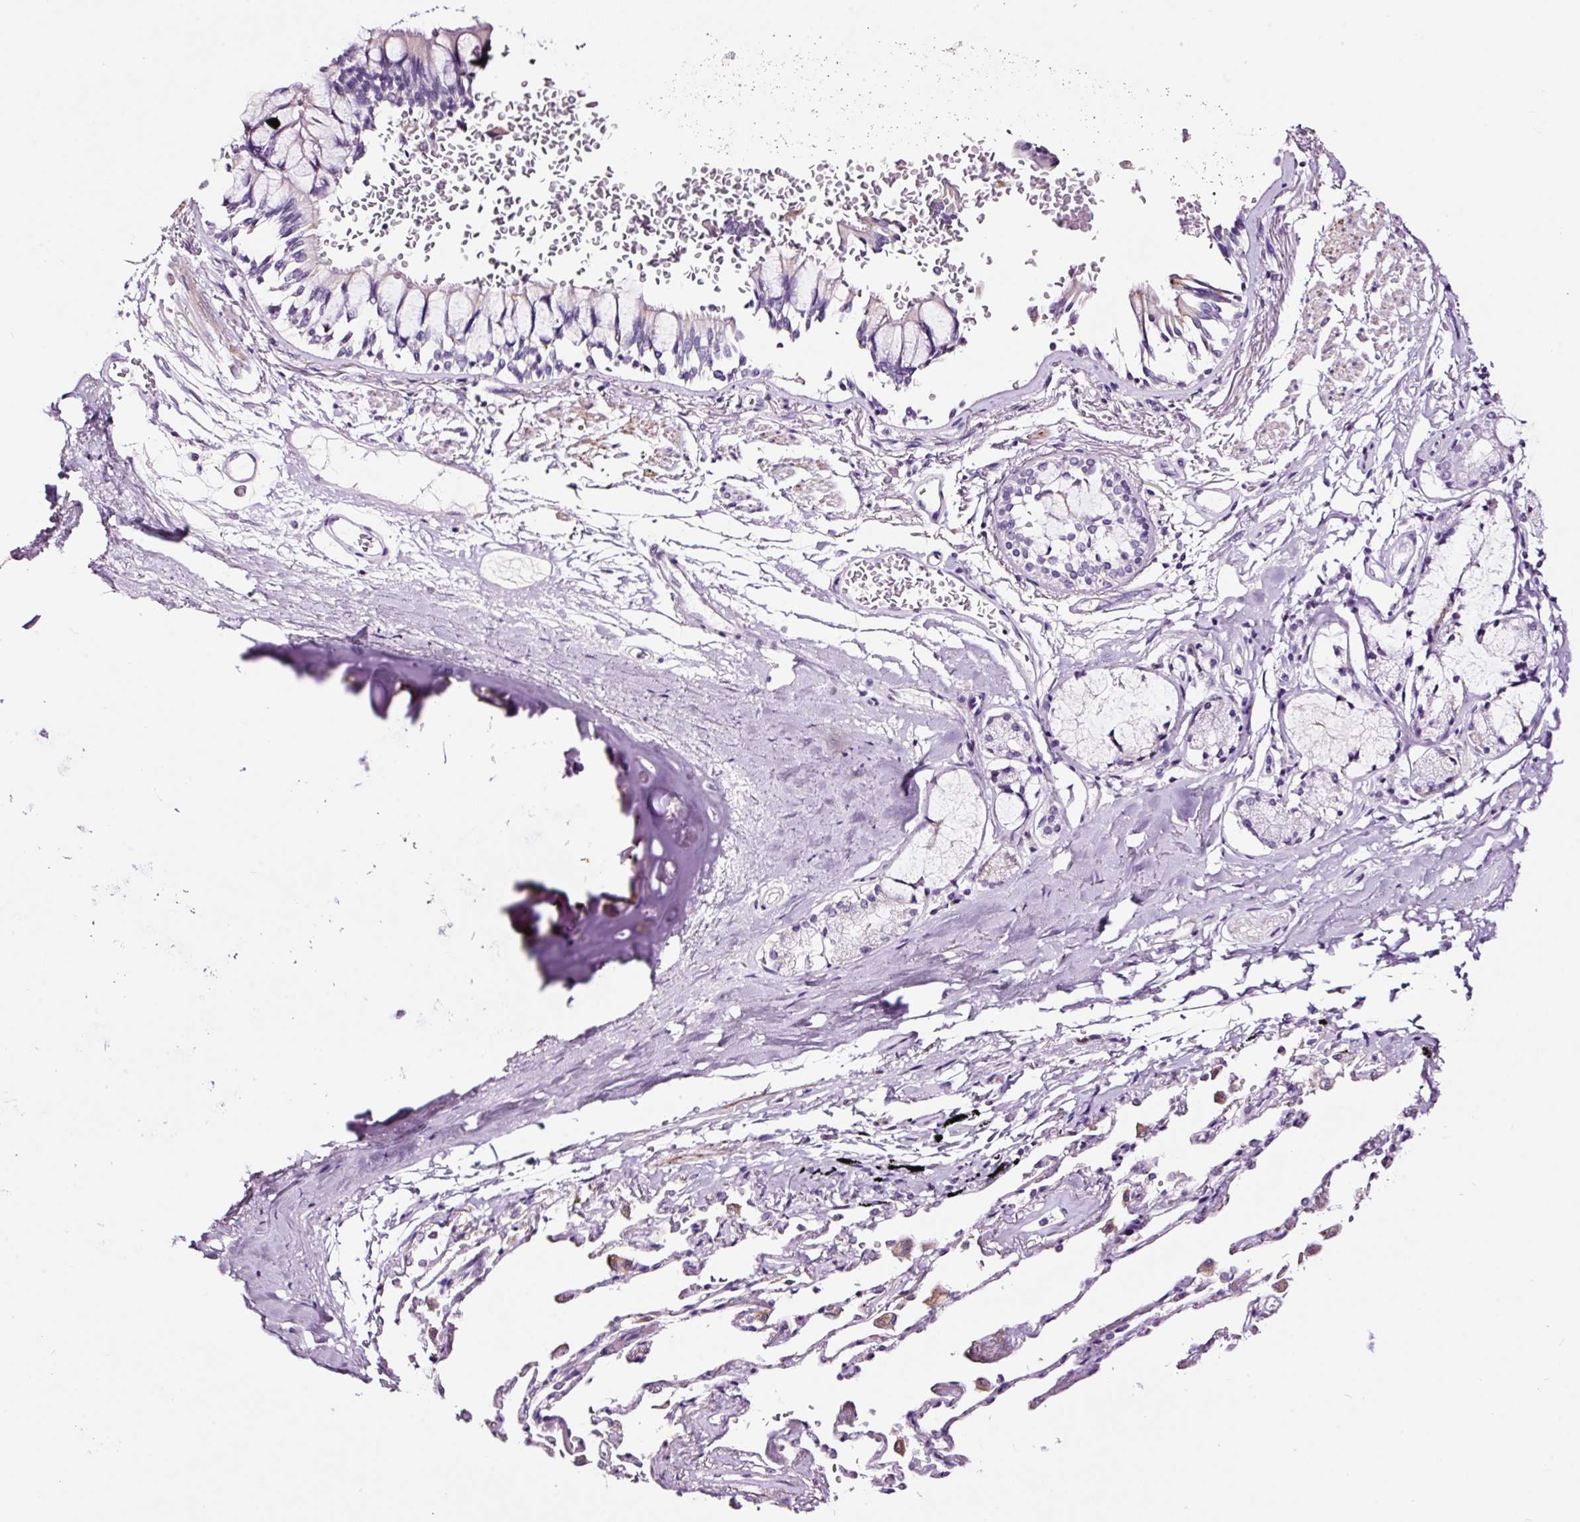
{"staining": {"intensity": "negative", "quantity": "none", "location": "none"}, "tissue": "bronchus", "cell_type": "Respiratory epithelial cells", "image_type": "normal", "snomed": [{"axis": "morphology", "description": "Normal tissue, NOS"}, {"axis": "topography", "description": "Bronchus"}], "caption": "The image demonstrates no staining of respiratory epithelial cells in benign bronchus. Brightfield microscopy of IHC stained with DAB (3,3'-diaminobenzidine) (brown) and hematoxylin (blue), captured at high magnification.", "gene": "RTF2", "patient": {"sex": "male", "age": 70}}